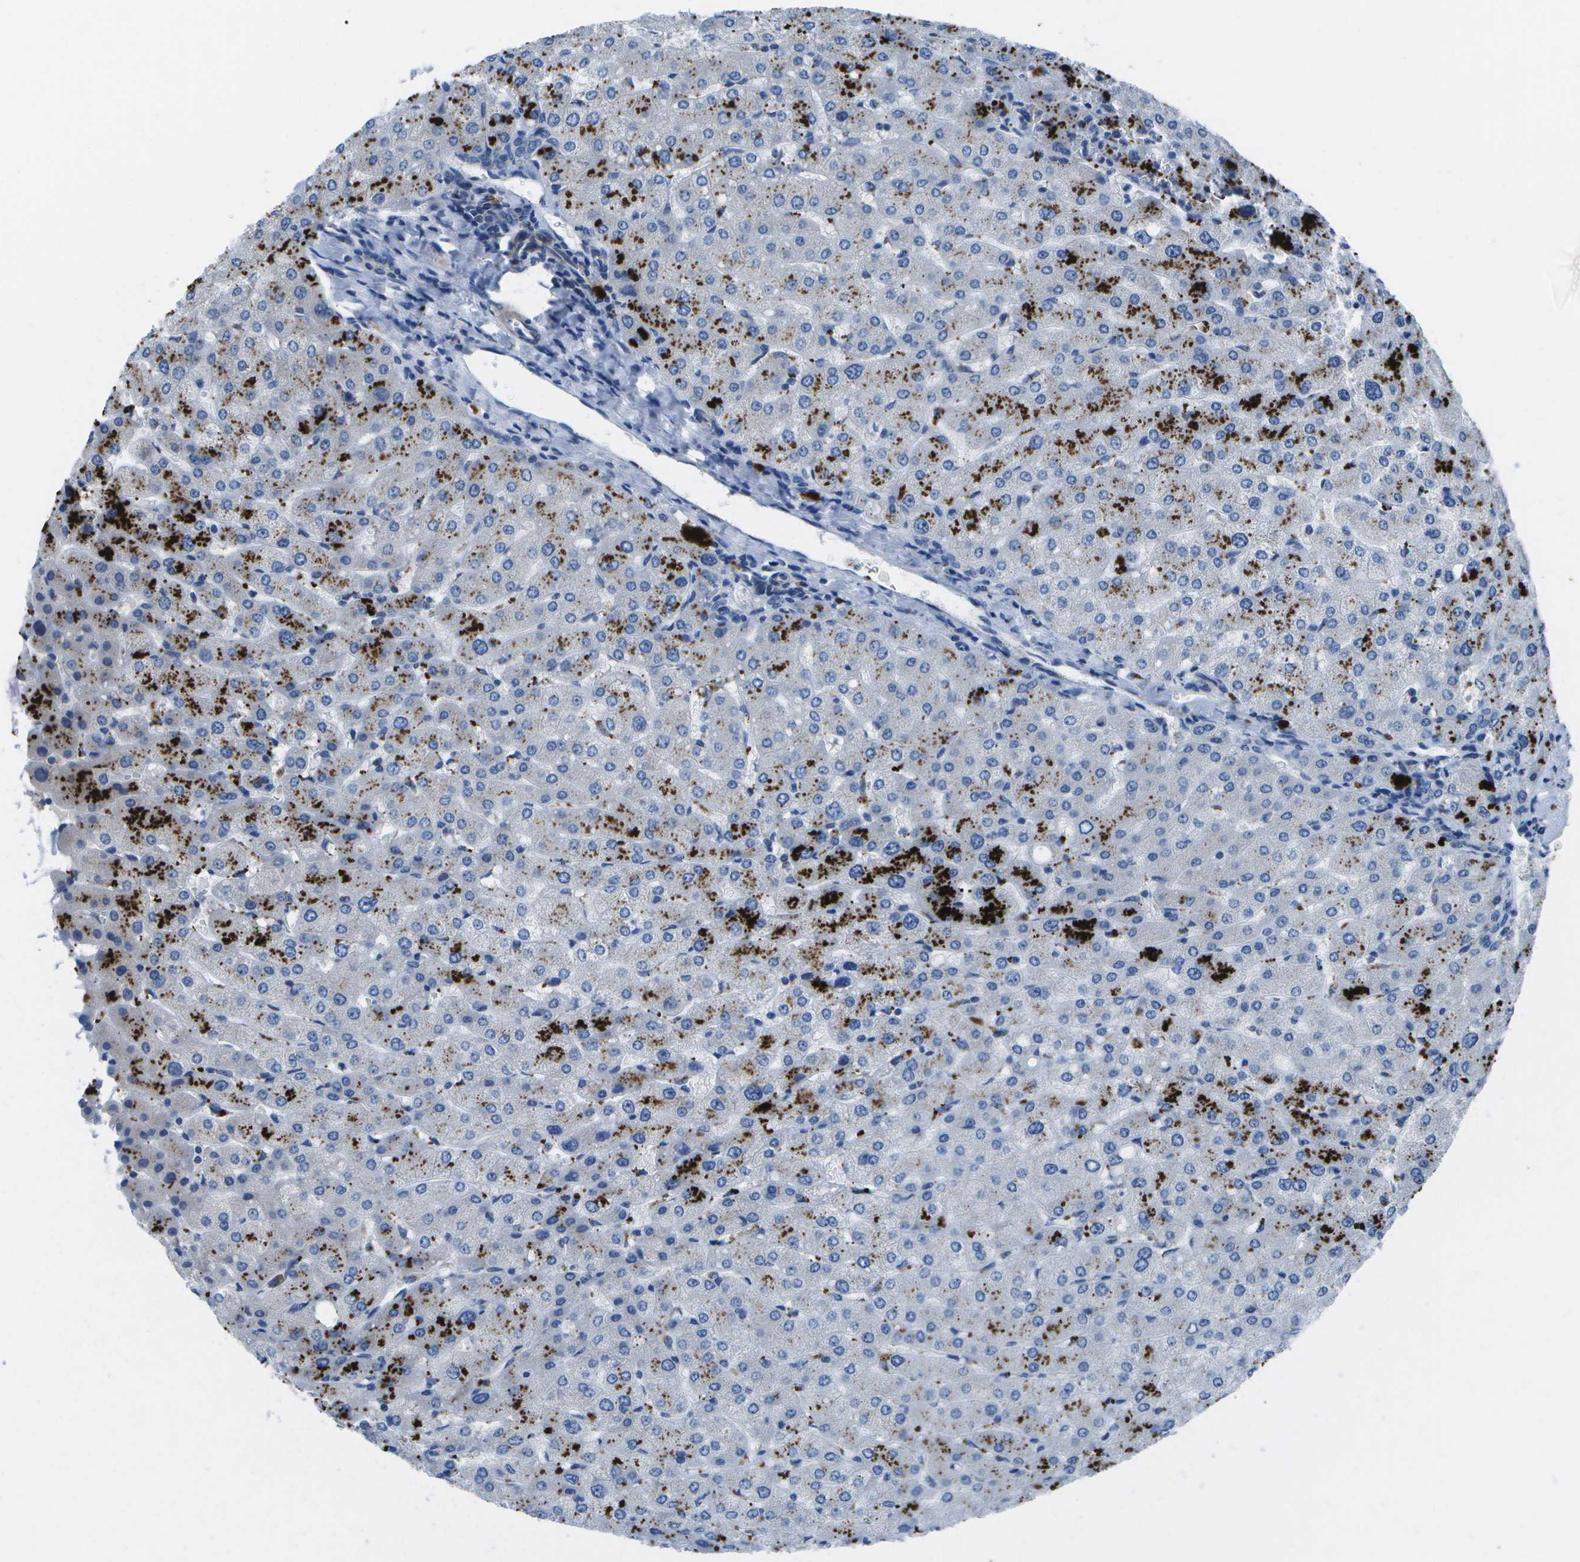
{"staining": {"intensity": "negative", "quantity": "none", "location": "none"}, "tissue": "liver", "cell_type": "Cholangiocytes", "image_type": "normal", "snomed": [{"axis": "morphology", "description": "Normal tissue, NOS"}, {"axis": "topography", "description": "Liver"}], "caption": "High magnification brightfield microscopy of unremarkable liver stained with DAB (3,3'-diaminobenzidine) (brown) and counterstained with hematoxylin (blue): cholangiocytes show no significant expression. (Brightfield microscopy of DAB (3,3'-diaminobenzidine) IHC at high magnification).", "gene": "DCT", "patient": {"sex": "male", "age": 55}}